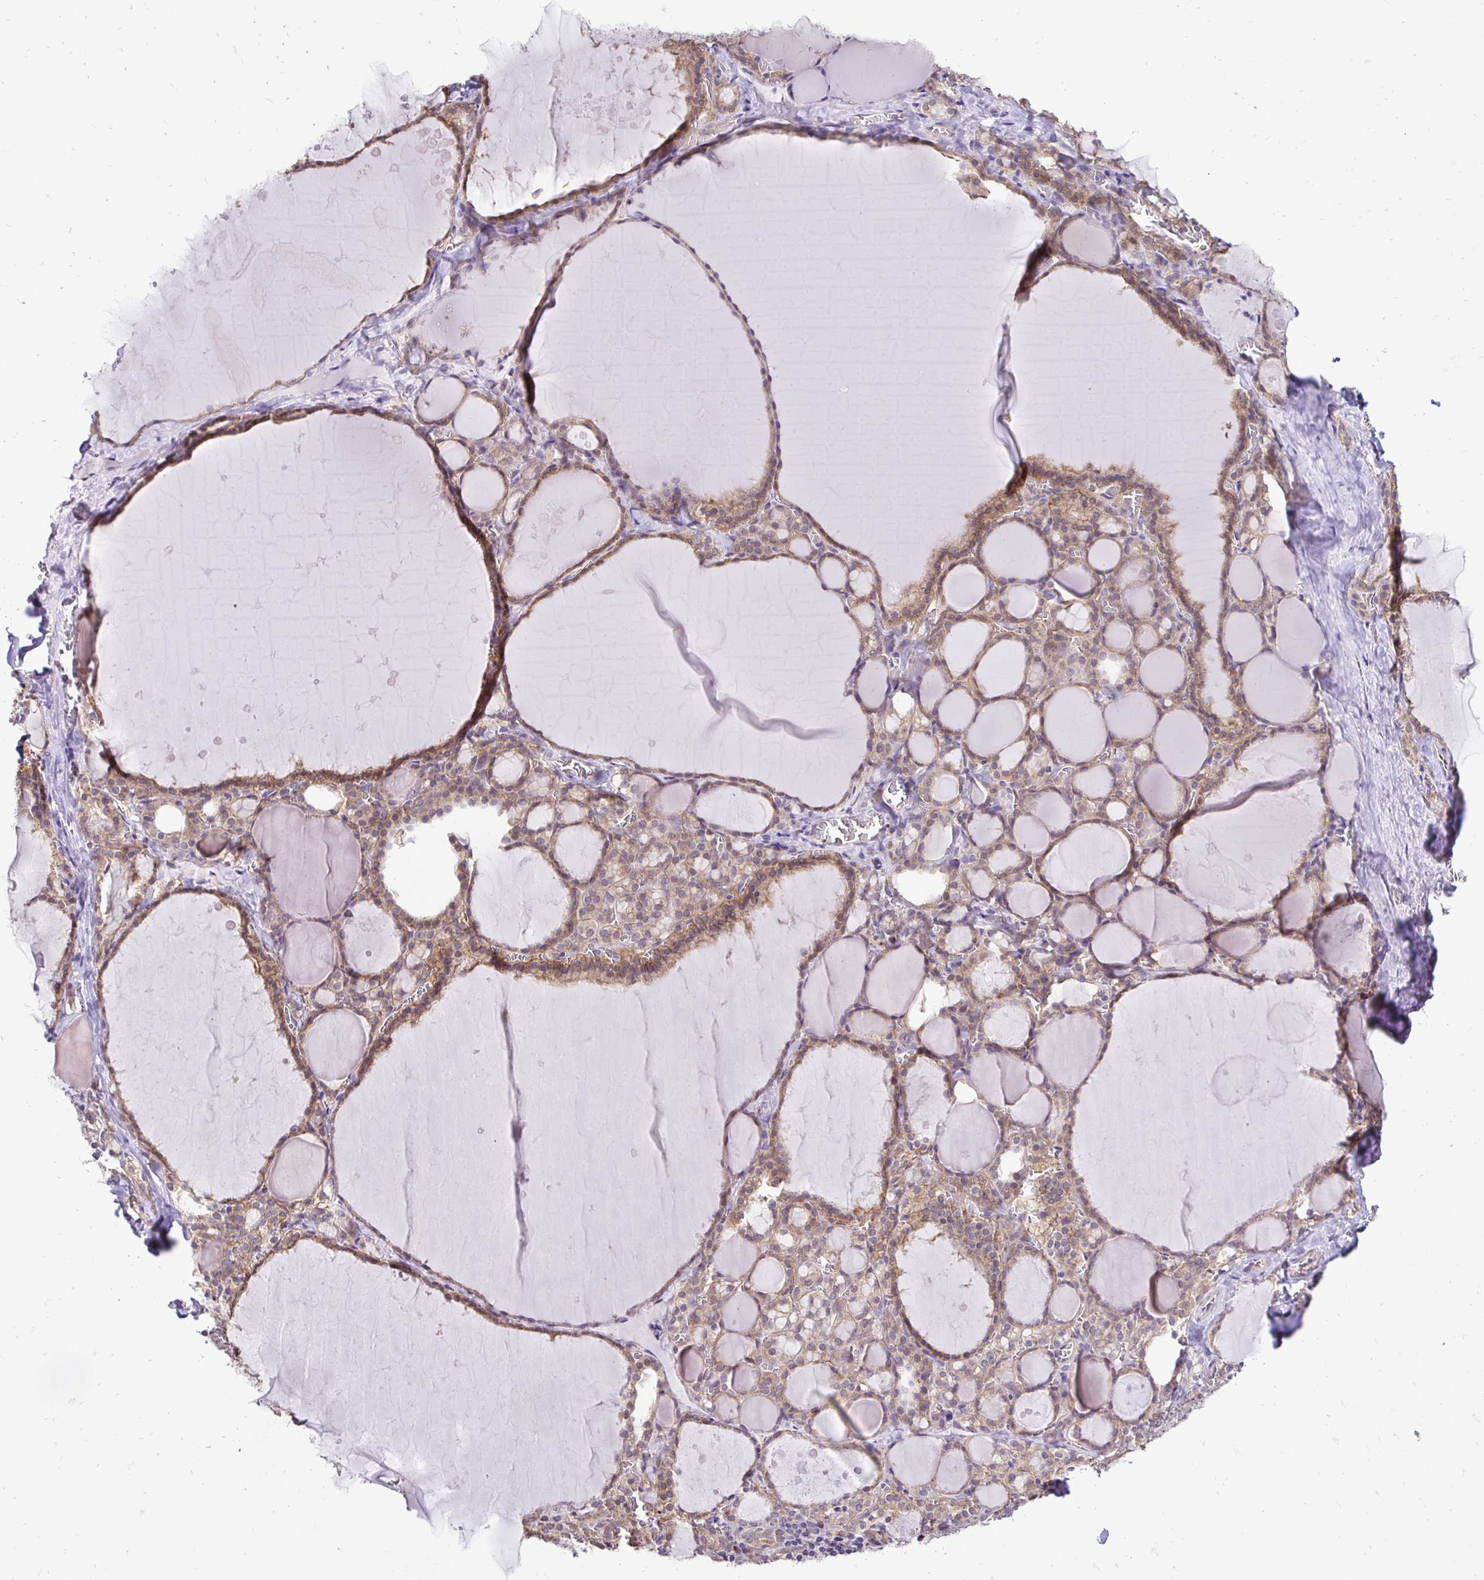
{"staining": {"intensity": "weak", "quantity": "25%-75%", "location": "cytoplasmic/membranous"}, "tissue": "thyroid gland", "cell_type": "Glandular cells", "image_type": "normal", "snomed": [{"axis": "morphology", "description": "Normal tissue, NOS"}, {"axis": "topography", "description": "Thyroid gland"}], "caption": "Thyroid gland stained for a protein shows weak cytoplasmic/membranous positivity in glandular cells. (Brightfield microscopy of DAB IHC at high magnification).", "gene": "SLC9A1", "patient": {"sex": "male", "age": 56}}